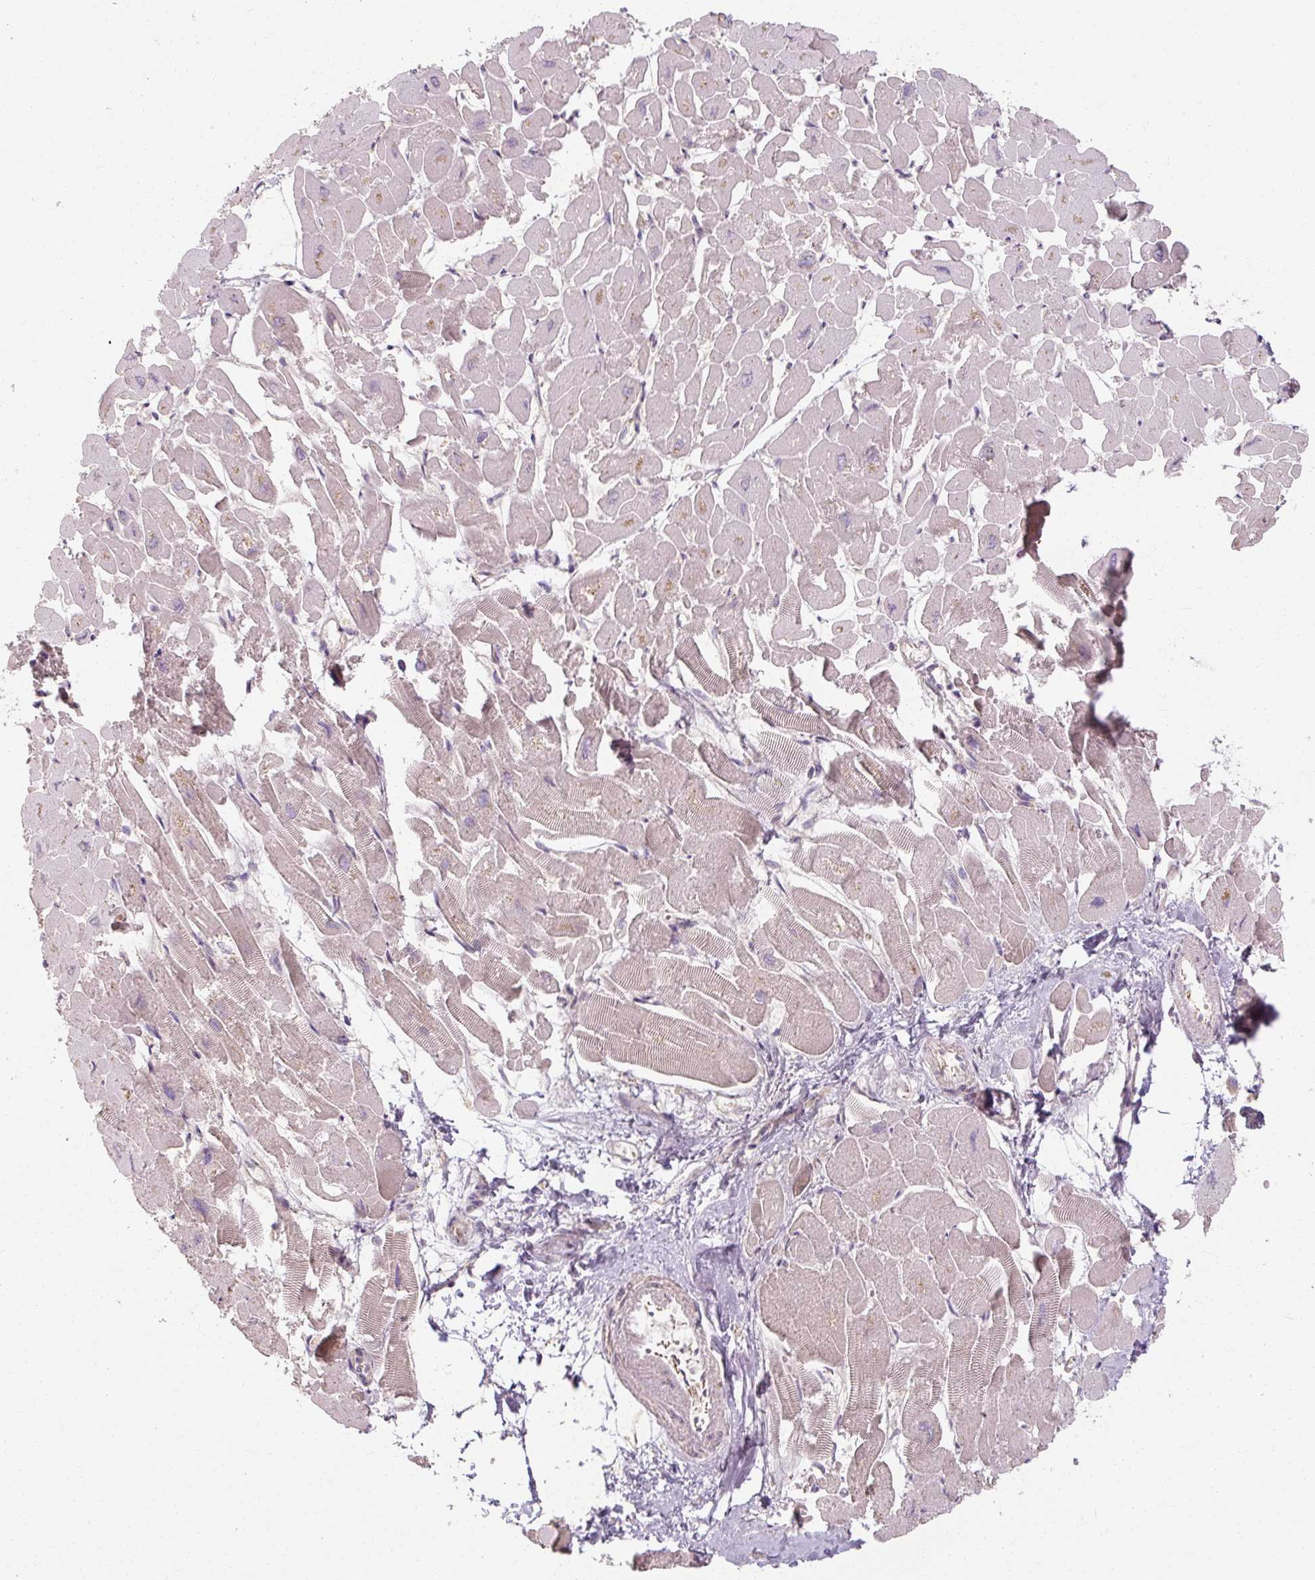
{"staining": {"intensity": "weak", "quantity": "<25%", "location": "cytoplasmic/membranous"}, "tissue": "heart muscle", "cell_type": "Cardiomyocytes", "image_type": "normal", "snomed": [{"axis": "morphology", "description": "Normal tissue, NOS"}, {"axis": "topography", "description": "Heart"}], "caption": "A high-resolution photomicrograph shows IHC staining of normal heart muscle, which reveals no significant staining in cardiomyocytes.", "gene": "RB1CC1", "patient": {"sex": "male", "age": 54}}